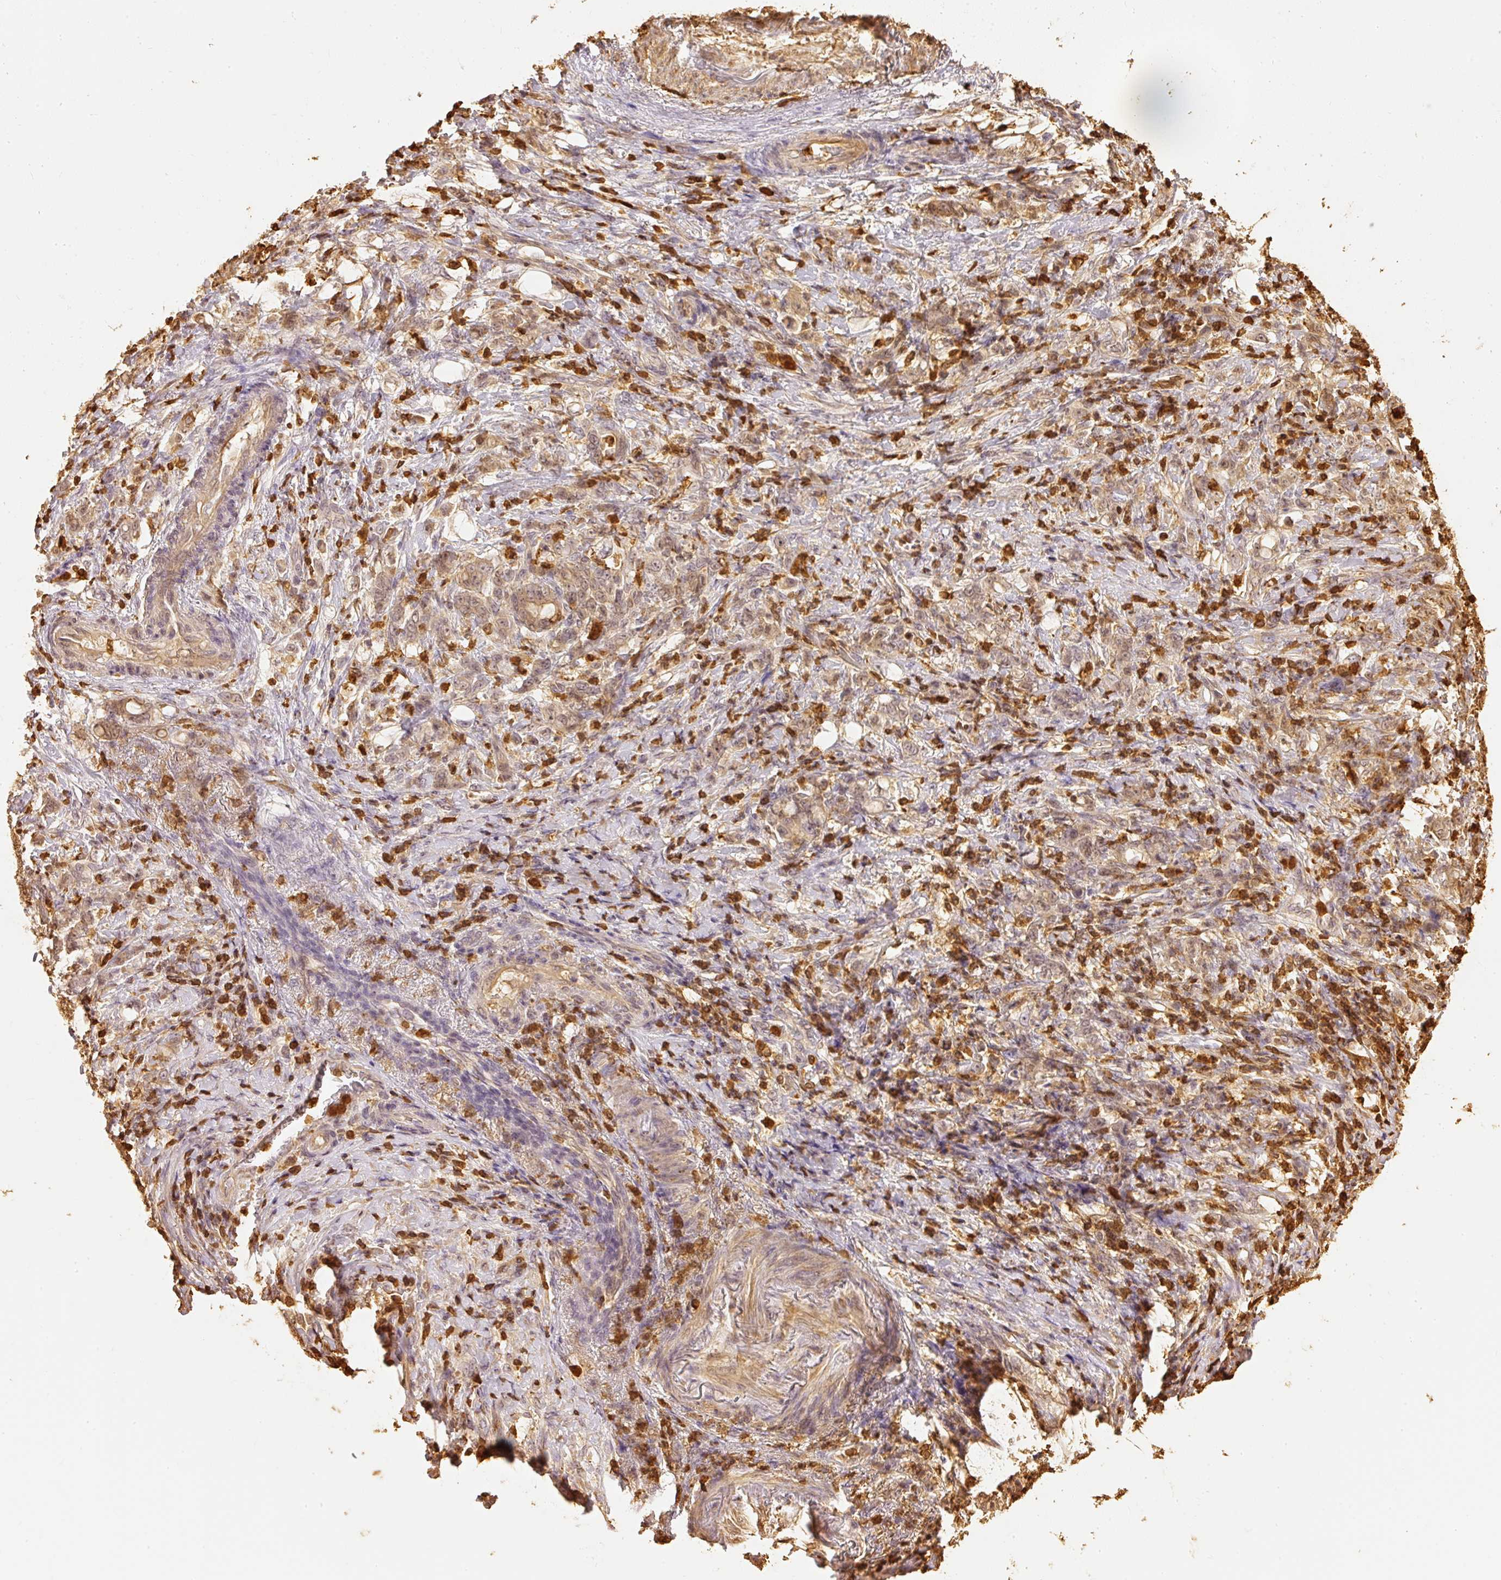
{"staining": {"intensity": "weak", "quantity": ">75%", "location": "cytoplasmic/membranous,nuclear"}, "tissue": "stomach cancer", "cell_type": "Tumor cells", "image_type": "cancer", "snomed": [{"axis": "morphology", "description": "Adenocarcinoma, NOS"}, {"axis": "topography", "description": "Stomach"}], "caption": "Immunohistochemistry staining of stomach cancer (adenocarcinoma), which displays low levels of weak cytoplasmic/membranous and nuclear expression in approximately >75% of tumor cells indicating weak cytoplasmic/membranous and nuclear protein staining. The staining was performed using DAB (3,3'-diaminobenzidine) (brown) for protein detection and nuclei were counterstained in hematoxylin (blue).", "gene": "PFN1", "patient": {"sex": "female", "age": 79}}